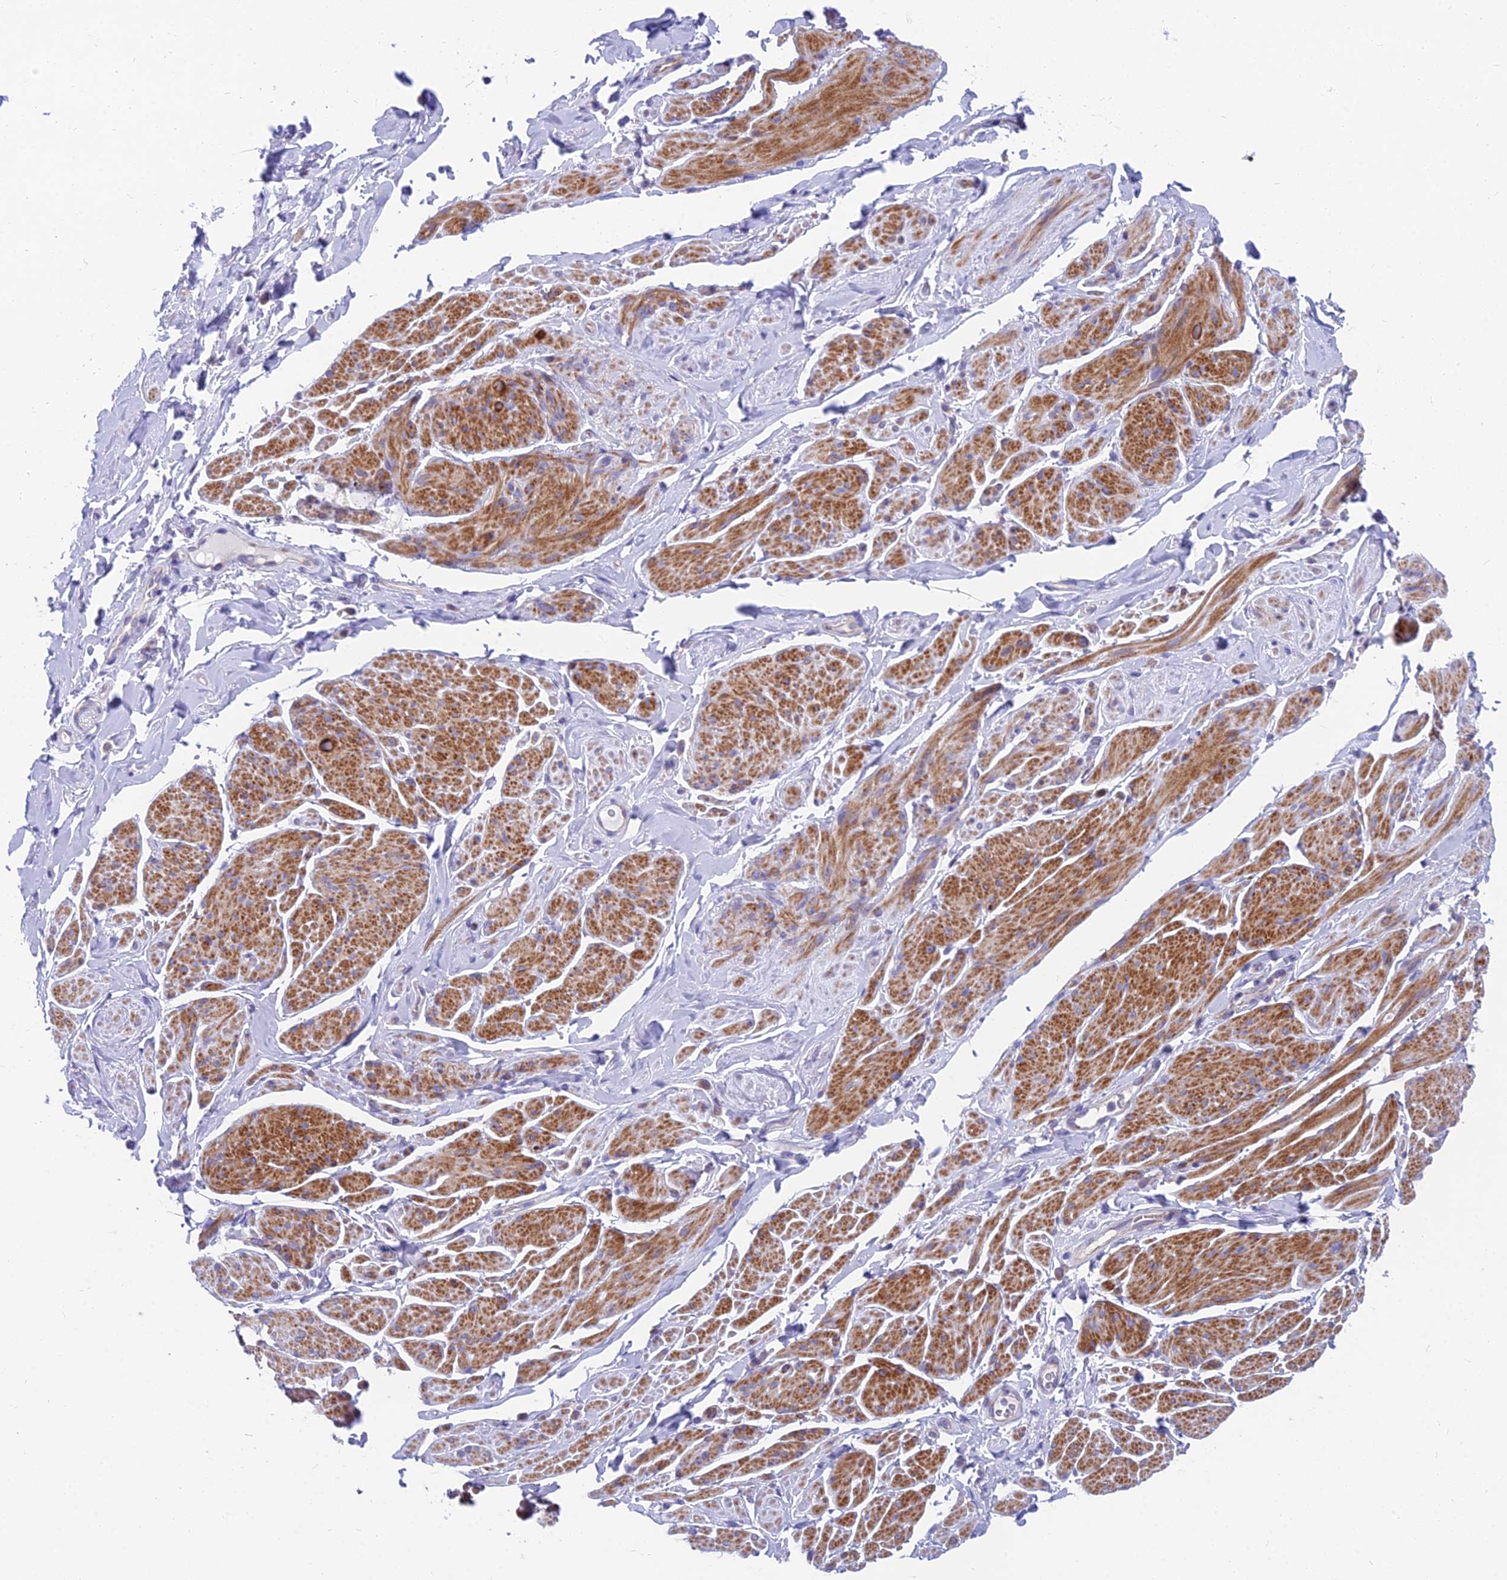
{"staining": {"intensity": "moderate", "quantity": "25%-75%", "location": "cytoplasmic/membranous"}, "tissue": "smooth muscle", "cell_type": "Smooth muscle cells", "image_type": "normal", "snomed": [{"axis": "morphology", "description": "Normal tissue, NOS"}, {"axis": "topography", "description": "Smooth muscle"}, {"axis": "topography", "description": "Peripheral nerve tissue"}], "caption": "Normal smooth muscle was stained to show a protein in brown. There is medium levels of moderate cytoplasmic/membranous positivity in about 25%-75% of smooth muscle cells. (DAB (3,3'-diaminobenzidine) = brown stain, brightfield microscopy at high magnification).", "gene": "MVB12A", "patient": {"sex": "male", "age": 69}}